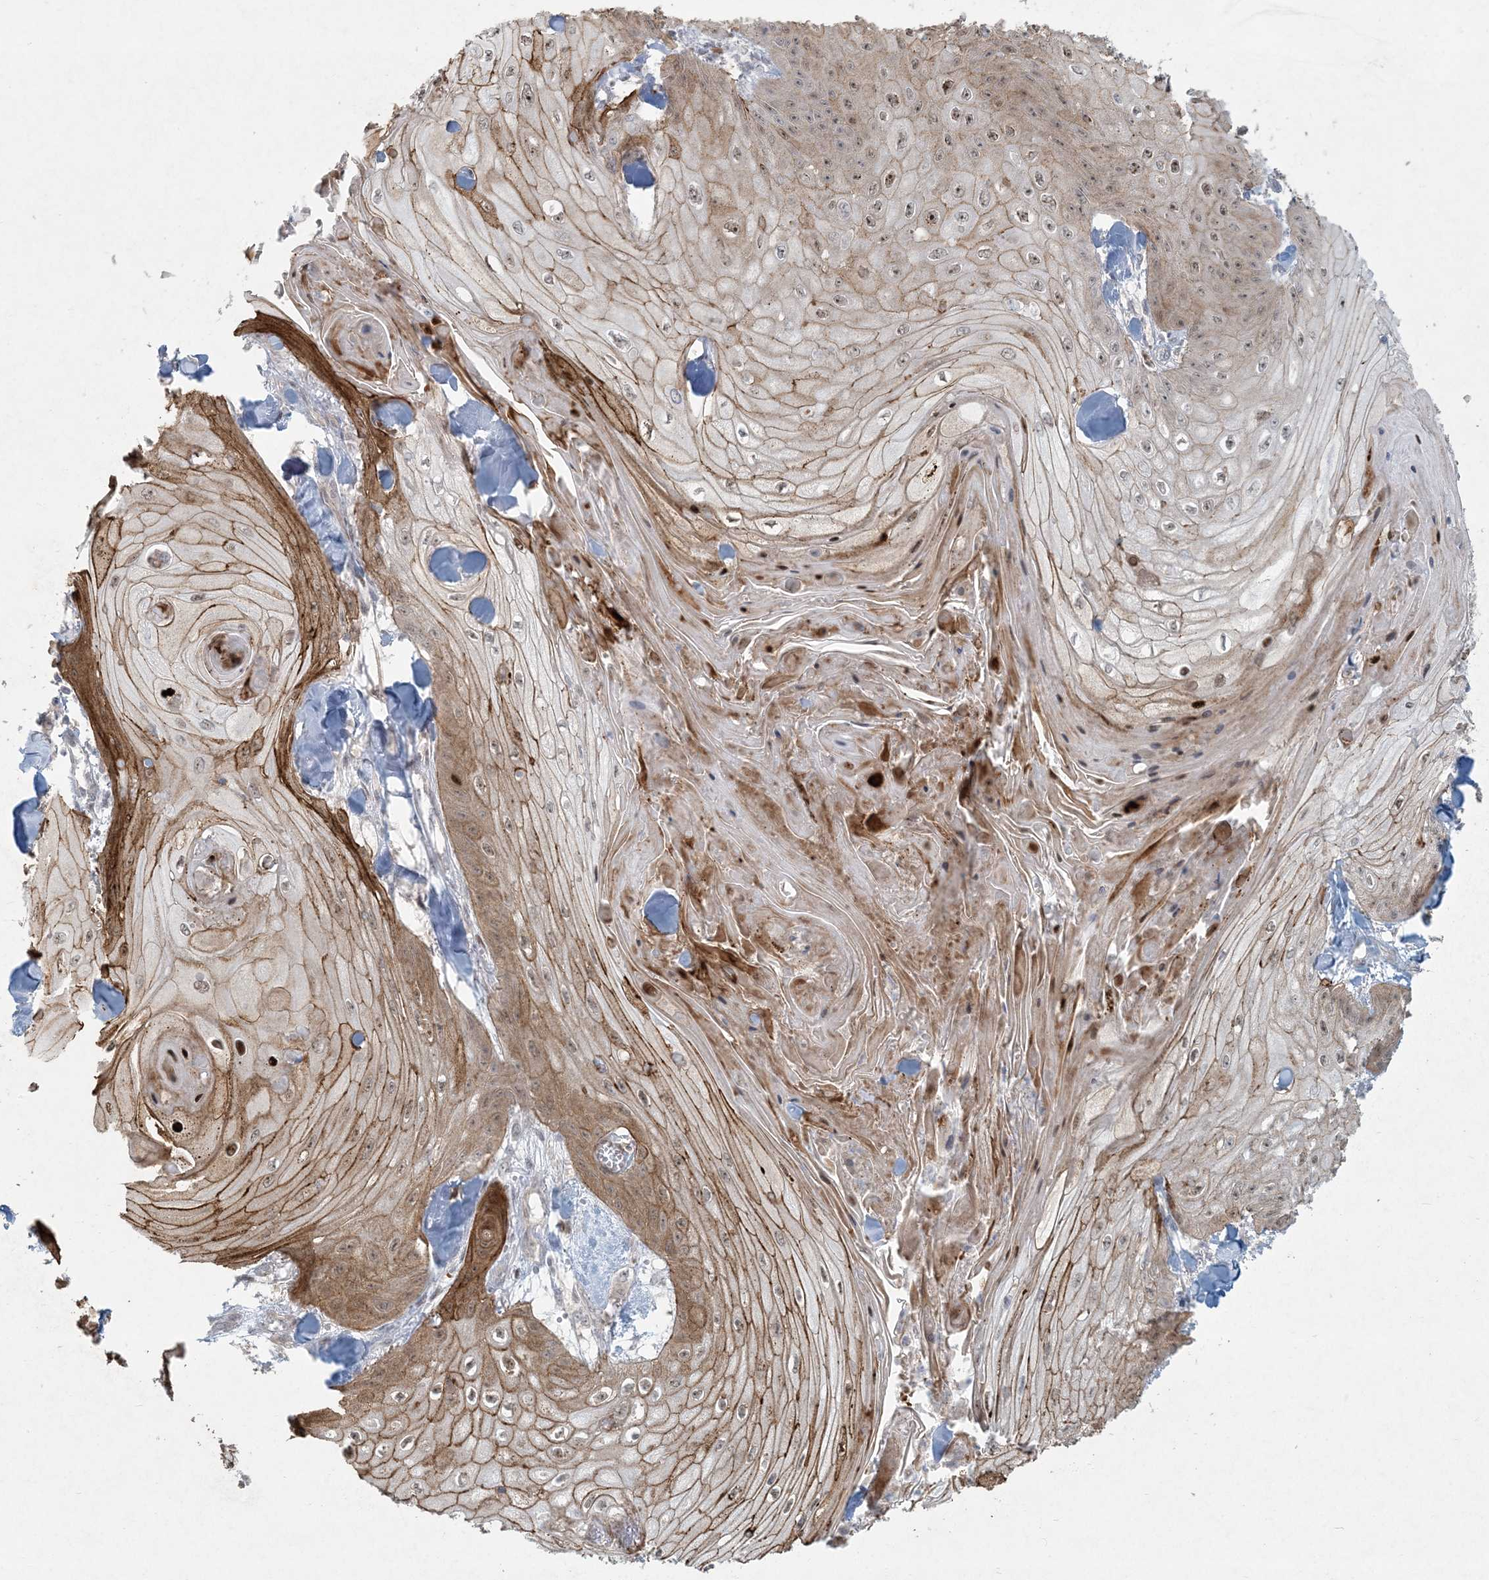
{"staining": {"intensity": "moderate", "quantity": "25%-75%", "location": "cytoplasmic/membranous"}, "tissue": "skin cancer", "cell_type": "Tumor cells", "image_type": "cancer", "snomed": [{"axis": "morphology", "description": "Squamous cell carcinoma, NOS"}, {"axis": "topography", "description": "Skin"}], "caption": "A high-resolution micrograph shows IHC staining of skin cancer (squamous cell carcinoma), which exhibits moderate cytoplasmic/membranous expression in approximately 25%-75% of tumor cells.", "gene": "BCORL1", "patient": {"sex": "male", "age": 74}}